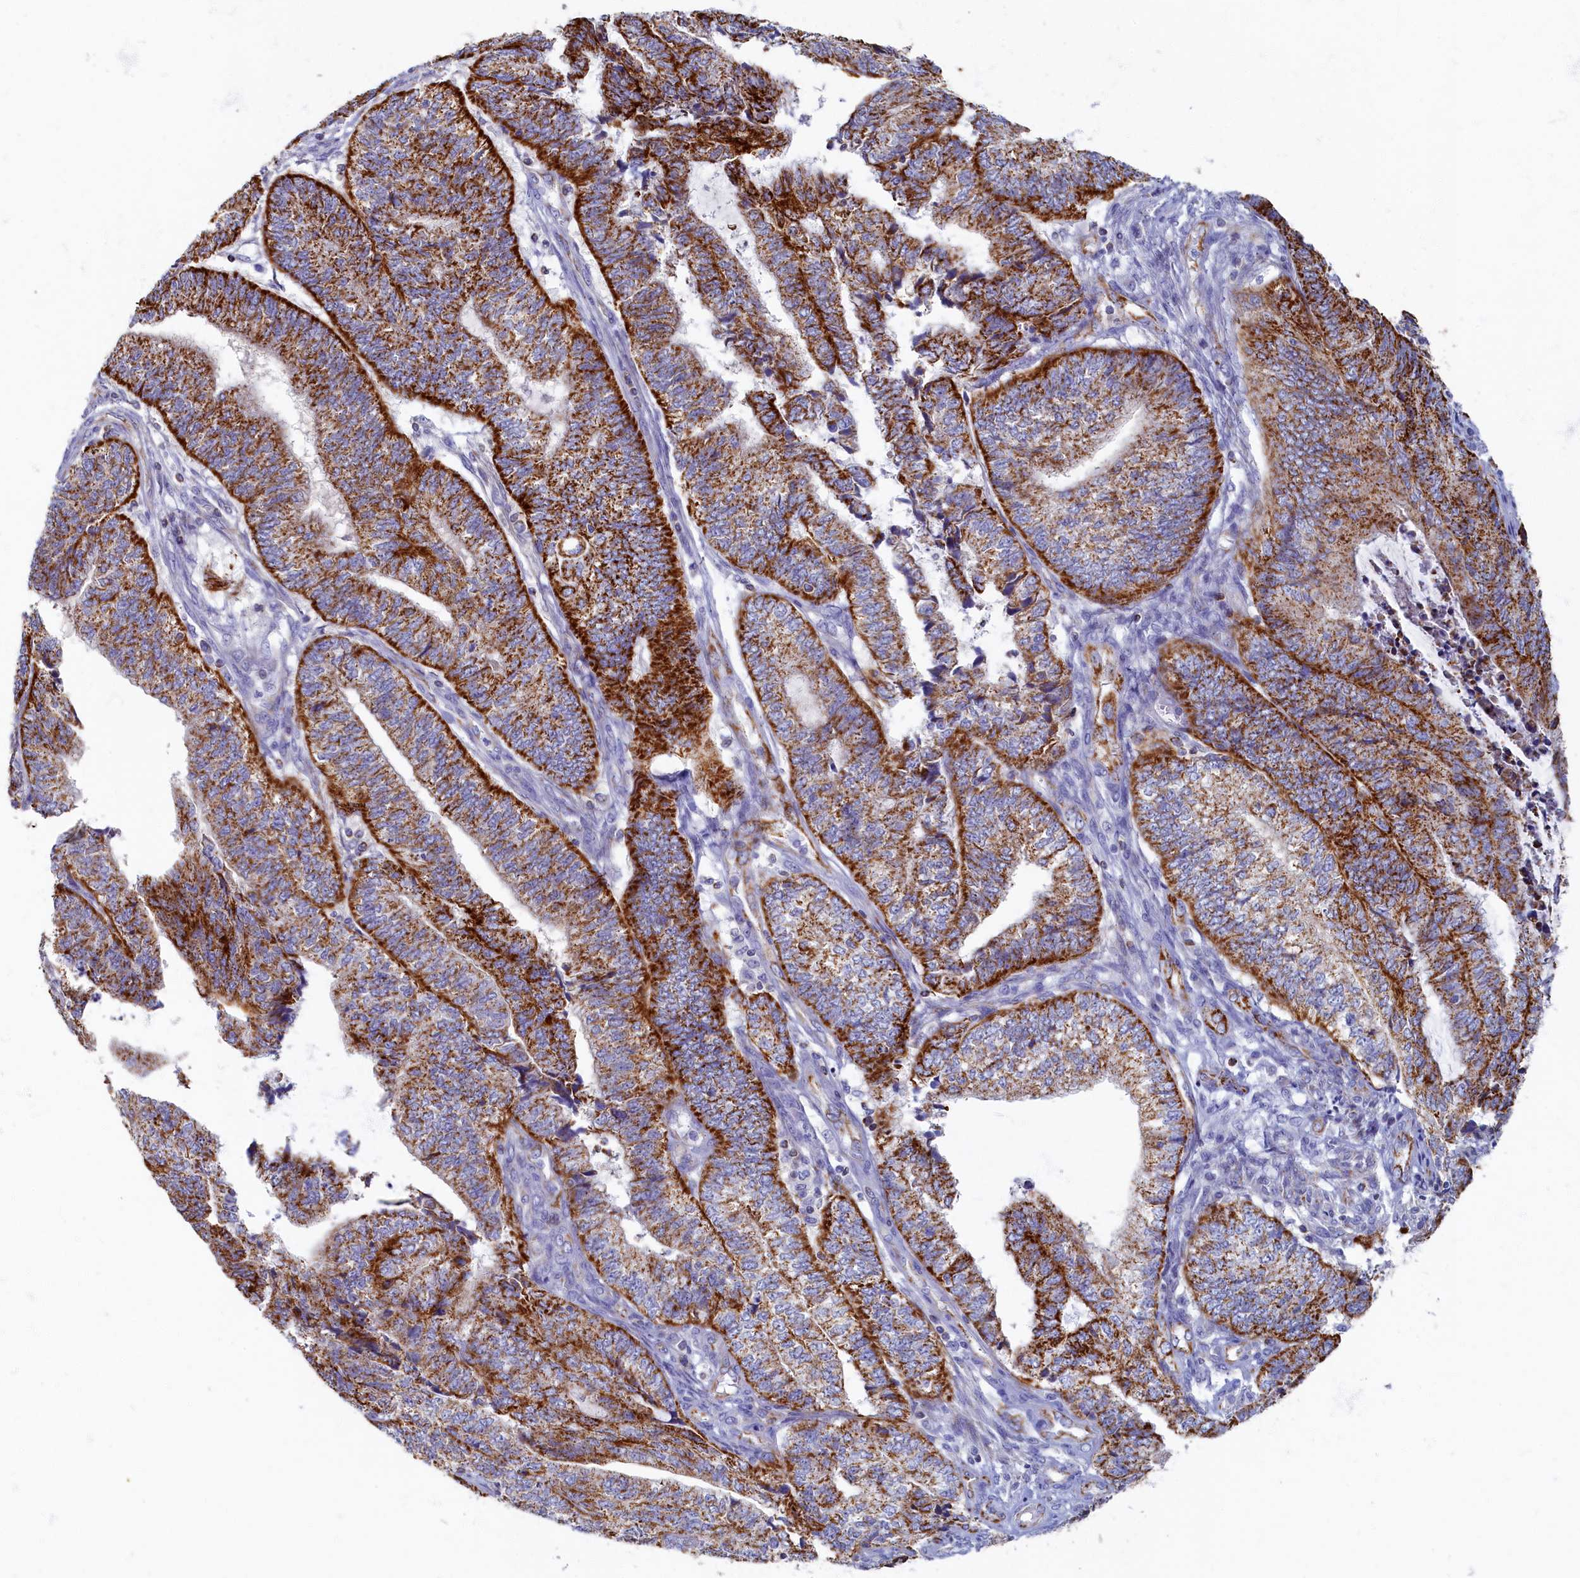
{"staining": {"intensity": "strong", "quantity": ">75%", "location": "cytoplasmic/membranous"}, "tissue": "endometrial cancer", "cell_type": "Tumor cells", "image_type": "cancer", "snomed": [{"axis": "morphology", "description": "Adenocarcinoma, NOS"}, {"axis": "topography", "description": "Uterus"}, {"axis": "topography", "description": "Endometrium"}], "caption": "An immunohistochemistry micrograph of tumor tissue is shown. Protein staining in brown highlights strong cytoplasmic/membranous positivity in adenocarcinoma (endometrial) within tumor cells. The staining is performed using DAB (3,3'-diaminobenzidine) brown chromogen to label protein expression. The nuclei are counter-stained blue using hematoxylin.", "gene": "OCIAD2", "patient": {"sex": "female", "age": 70}}